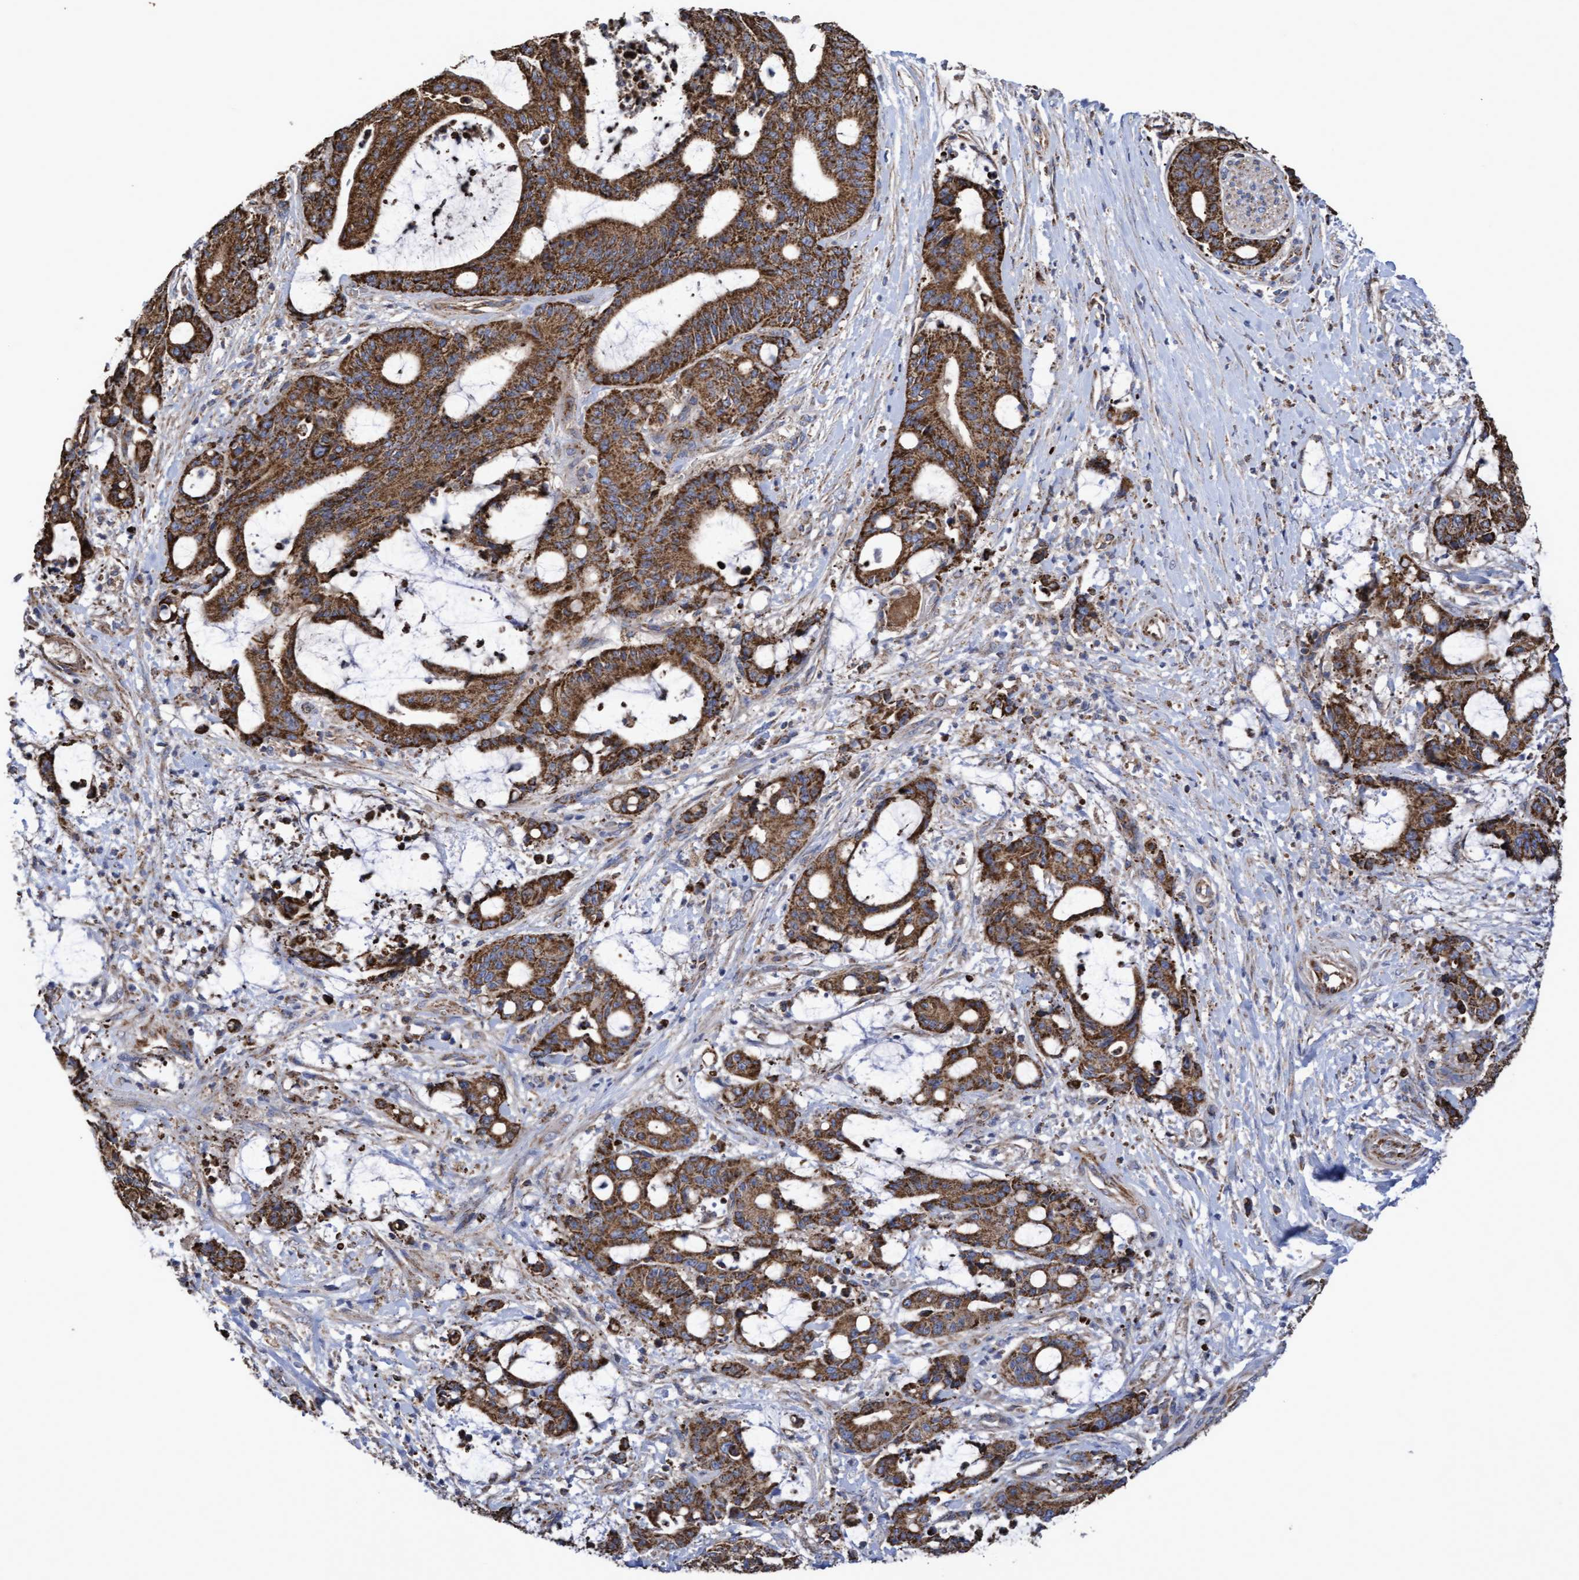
{"staining": {"intensity": "strong", "quantity": ">75%", "location": "cytoplasmic/membranous"}, "tissue": "liver cancer", "cell_type": "Tumor cells", "image_type": "cancer", "snomed": [{"axis": "morphology", "description": "Normal tissue, NOS"}, {"axis": "morphology", "description": "Cholangiocarcinoma"}, {"axis": "topography", "description": "Liver"}, {"axis": "topography", "description": "Peripheral nerve tissue"}], "caption": "The photomicrograph reveals staining of liver cholangiocarcinoma, revealing strong cytoplasmic/membranous protein expression (brown color) within tumor cells. (DAB IHC, brown staining for protein, blue staining for nuclei).", "gene": "COBL", "patient": {"sex": "female", "age": 73}}